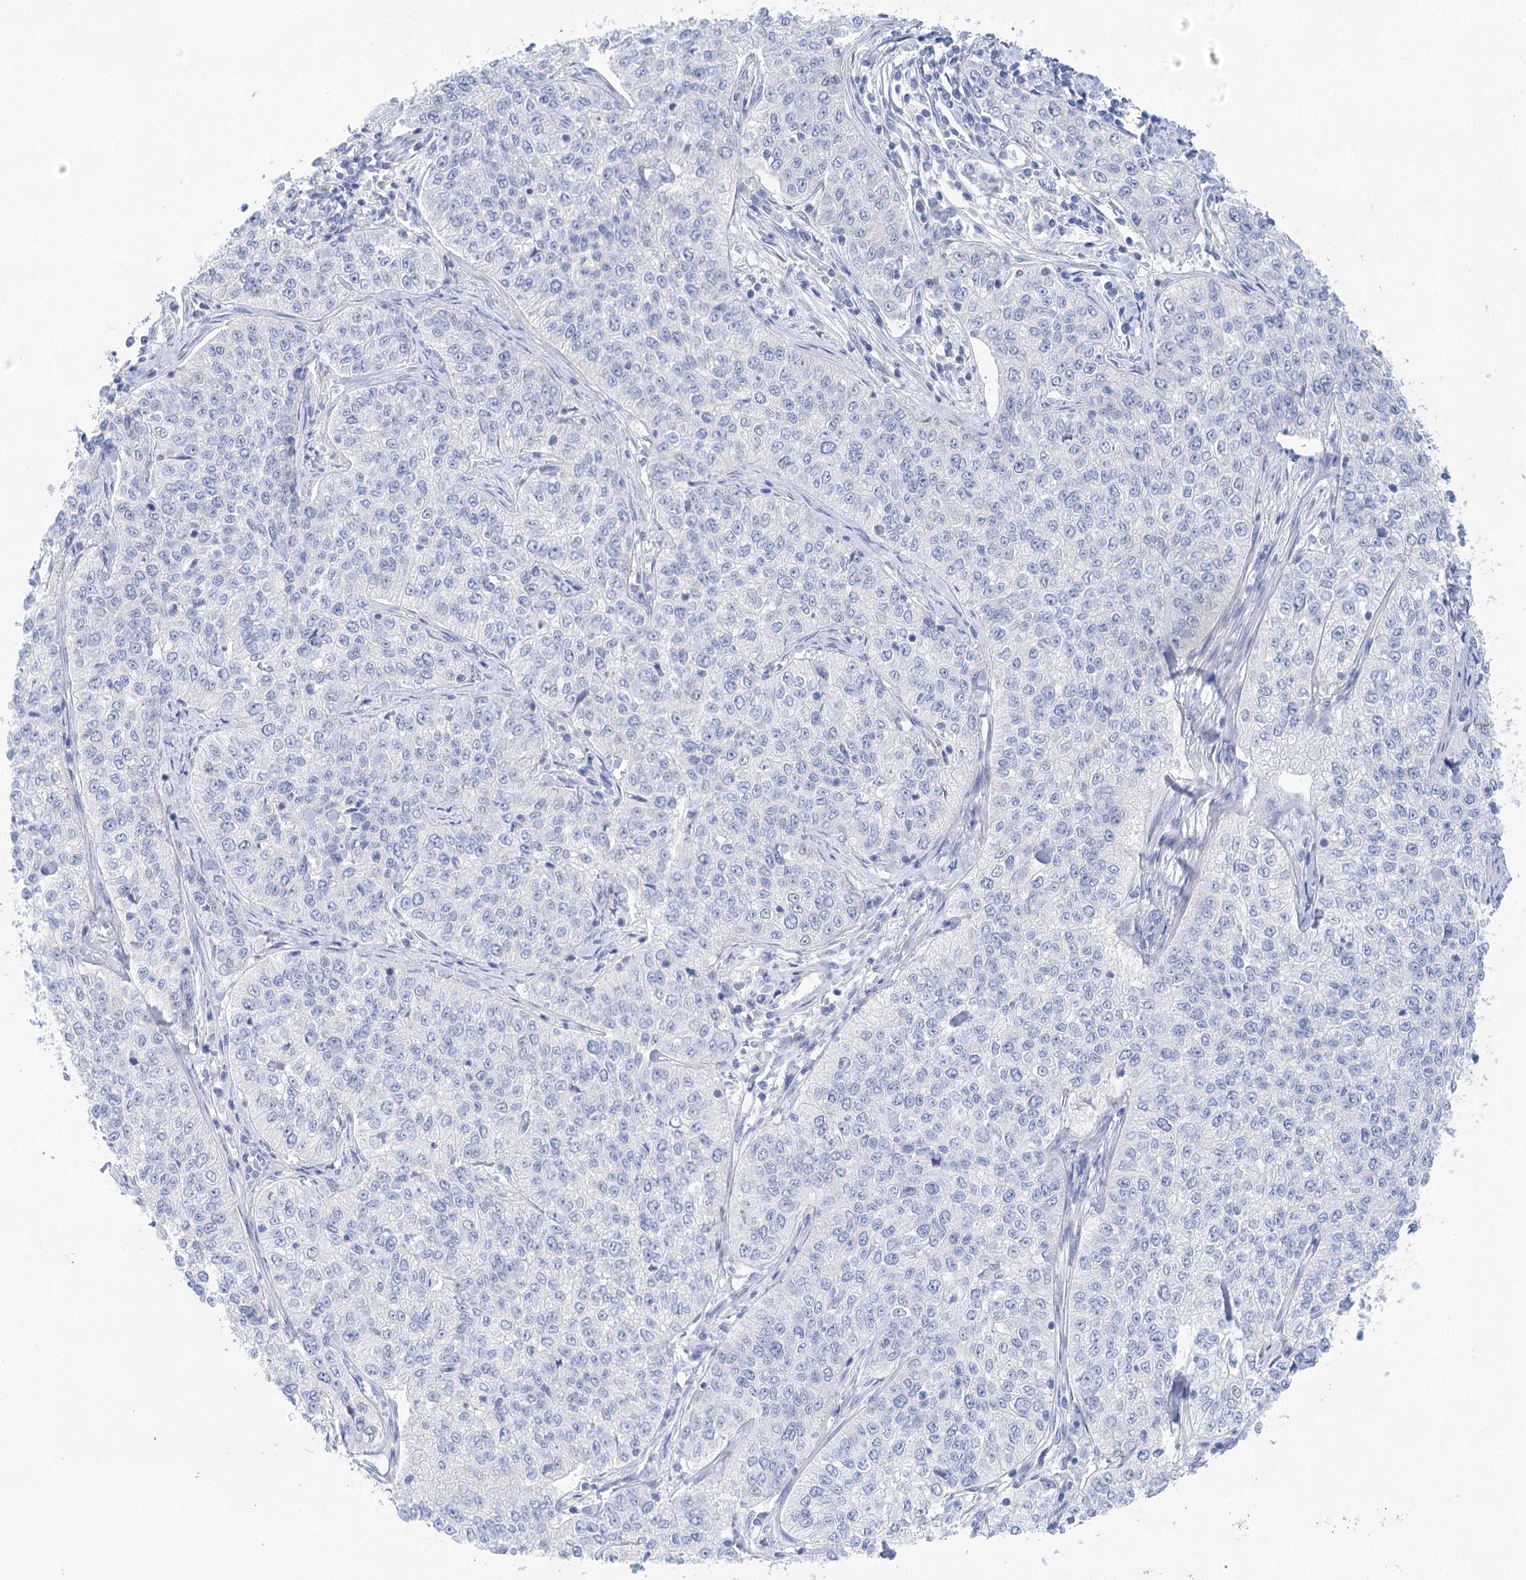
{"staining": {"intensity": "negative", "quantity": "none", "location": "none"}, "tissue": "cervical cancer", "cell_type": "Tumor cells", "image_type": "cancer", "snomed": [{"axis": "morphology", "description": "Squamous cell carcinoma, NOS"}, {"axis": "topography", "description": "Cervix"}], "caption": "The histopathology image displays no staining of tumor cells in squamous cell carcinoma (cervical).", "gene": "LALBA", "patient": {"sex": "female", "age": 35}}